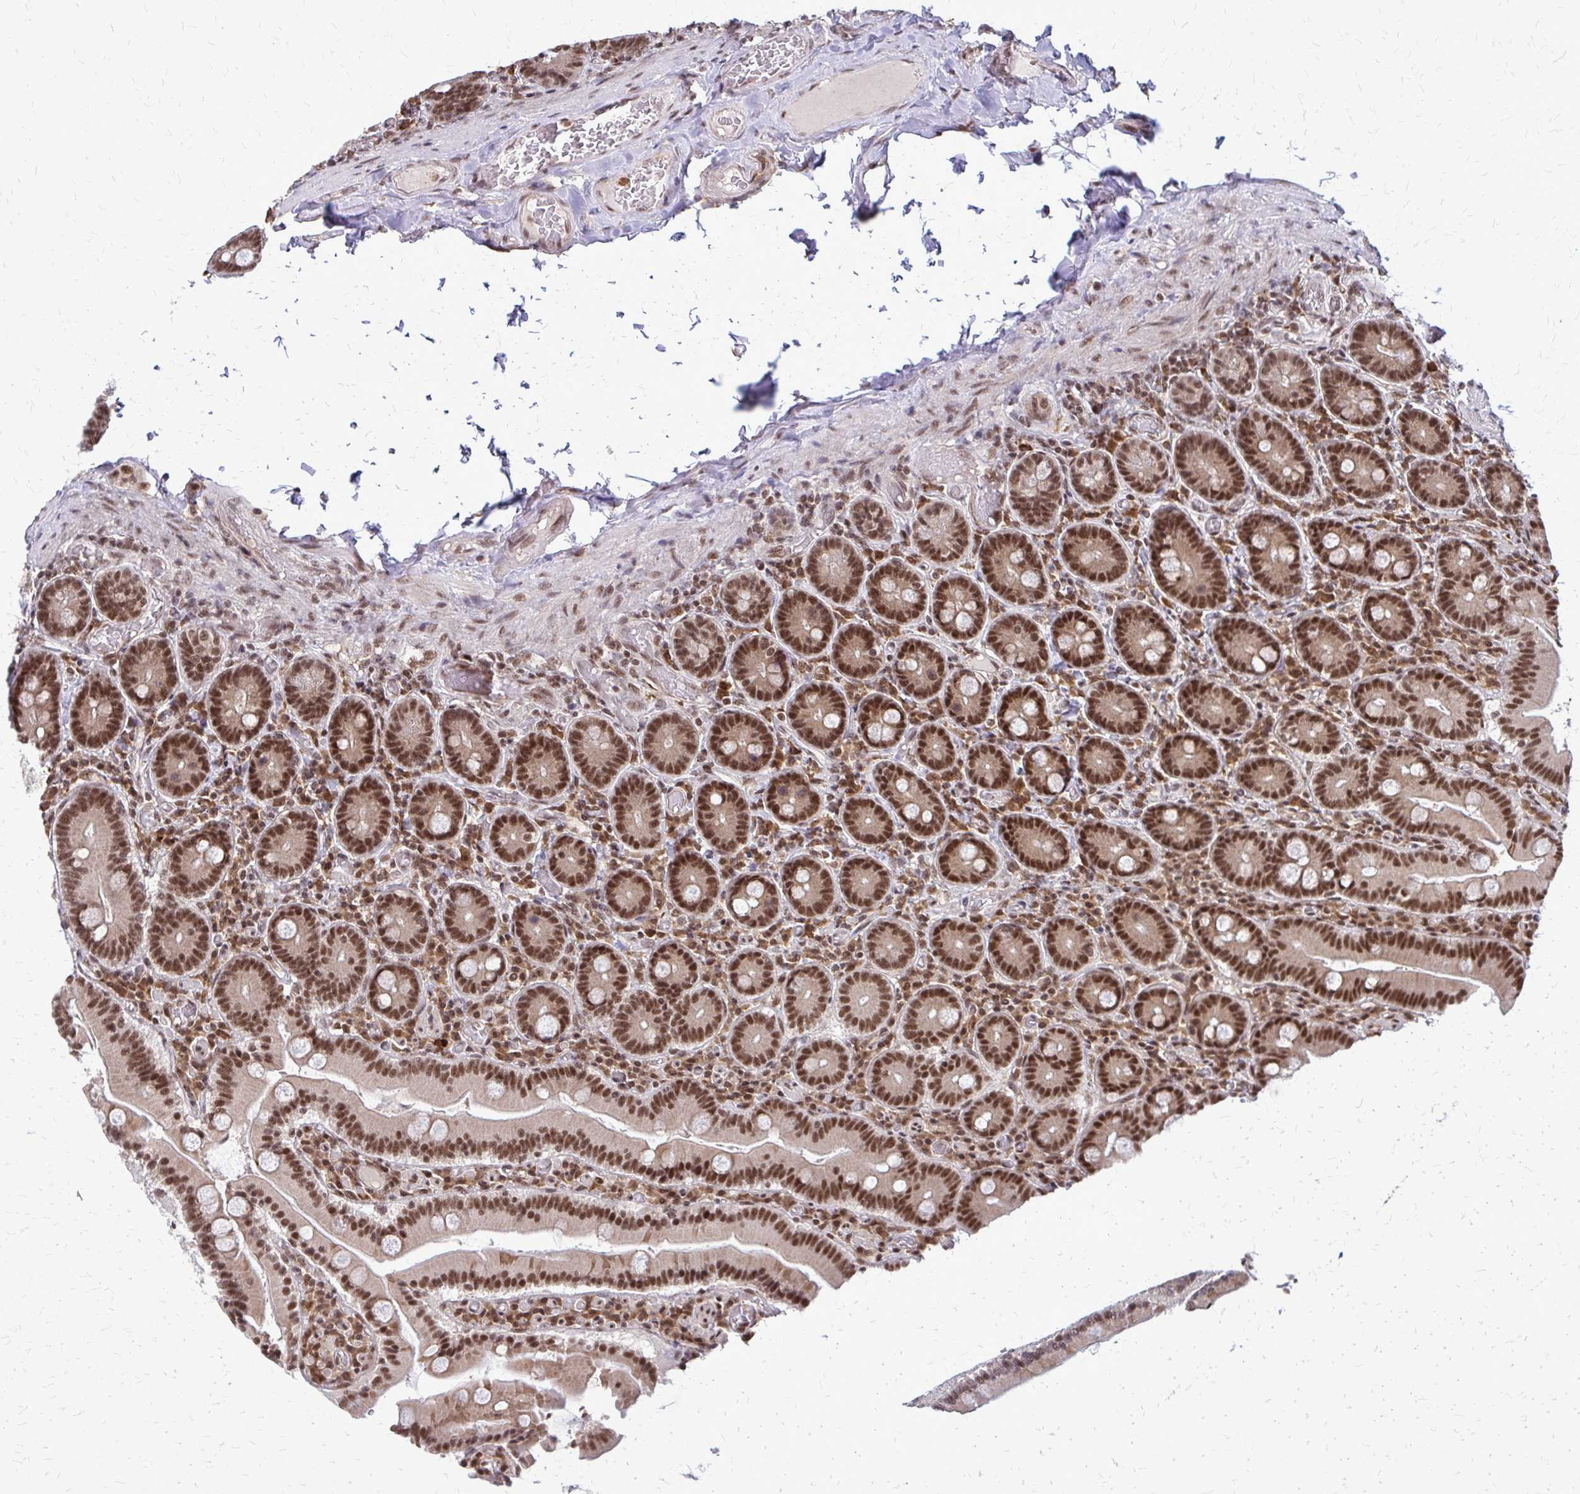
{"staining": {"intensity": "moderate", "quantity": ">75%", "location": "cytoplasmic/membranous,nuclear"}, "tissue": "duodenum", "cell_type": "Glandular cells", "image_type": "normal", "snomed": [{"axis": "morphology", "description": "Normal tissue, NOS"}, {"axis": "topography", "description": "Duodenum"}], "caption": "The photomicrograph exhibits immunohistochemical staining of normal duodenum. There is moderate cytoplasmic/membranous,nuclear positivity is seen in approximately >75% of glandular cells. The staining was performed using DAB to visualize the protein expression in brown, while the nuclei were stained in blue with hematoxylin (Magnification: 20x).", "gene": "HDAC3", "patient": {"sex": "female", "age": 62}}